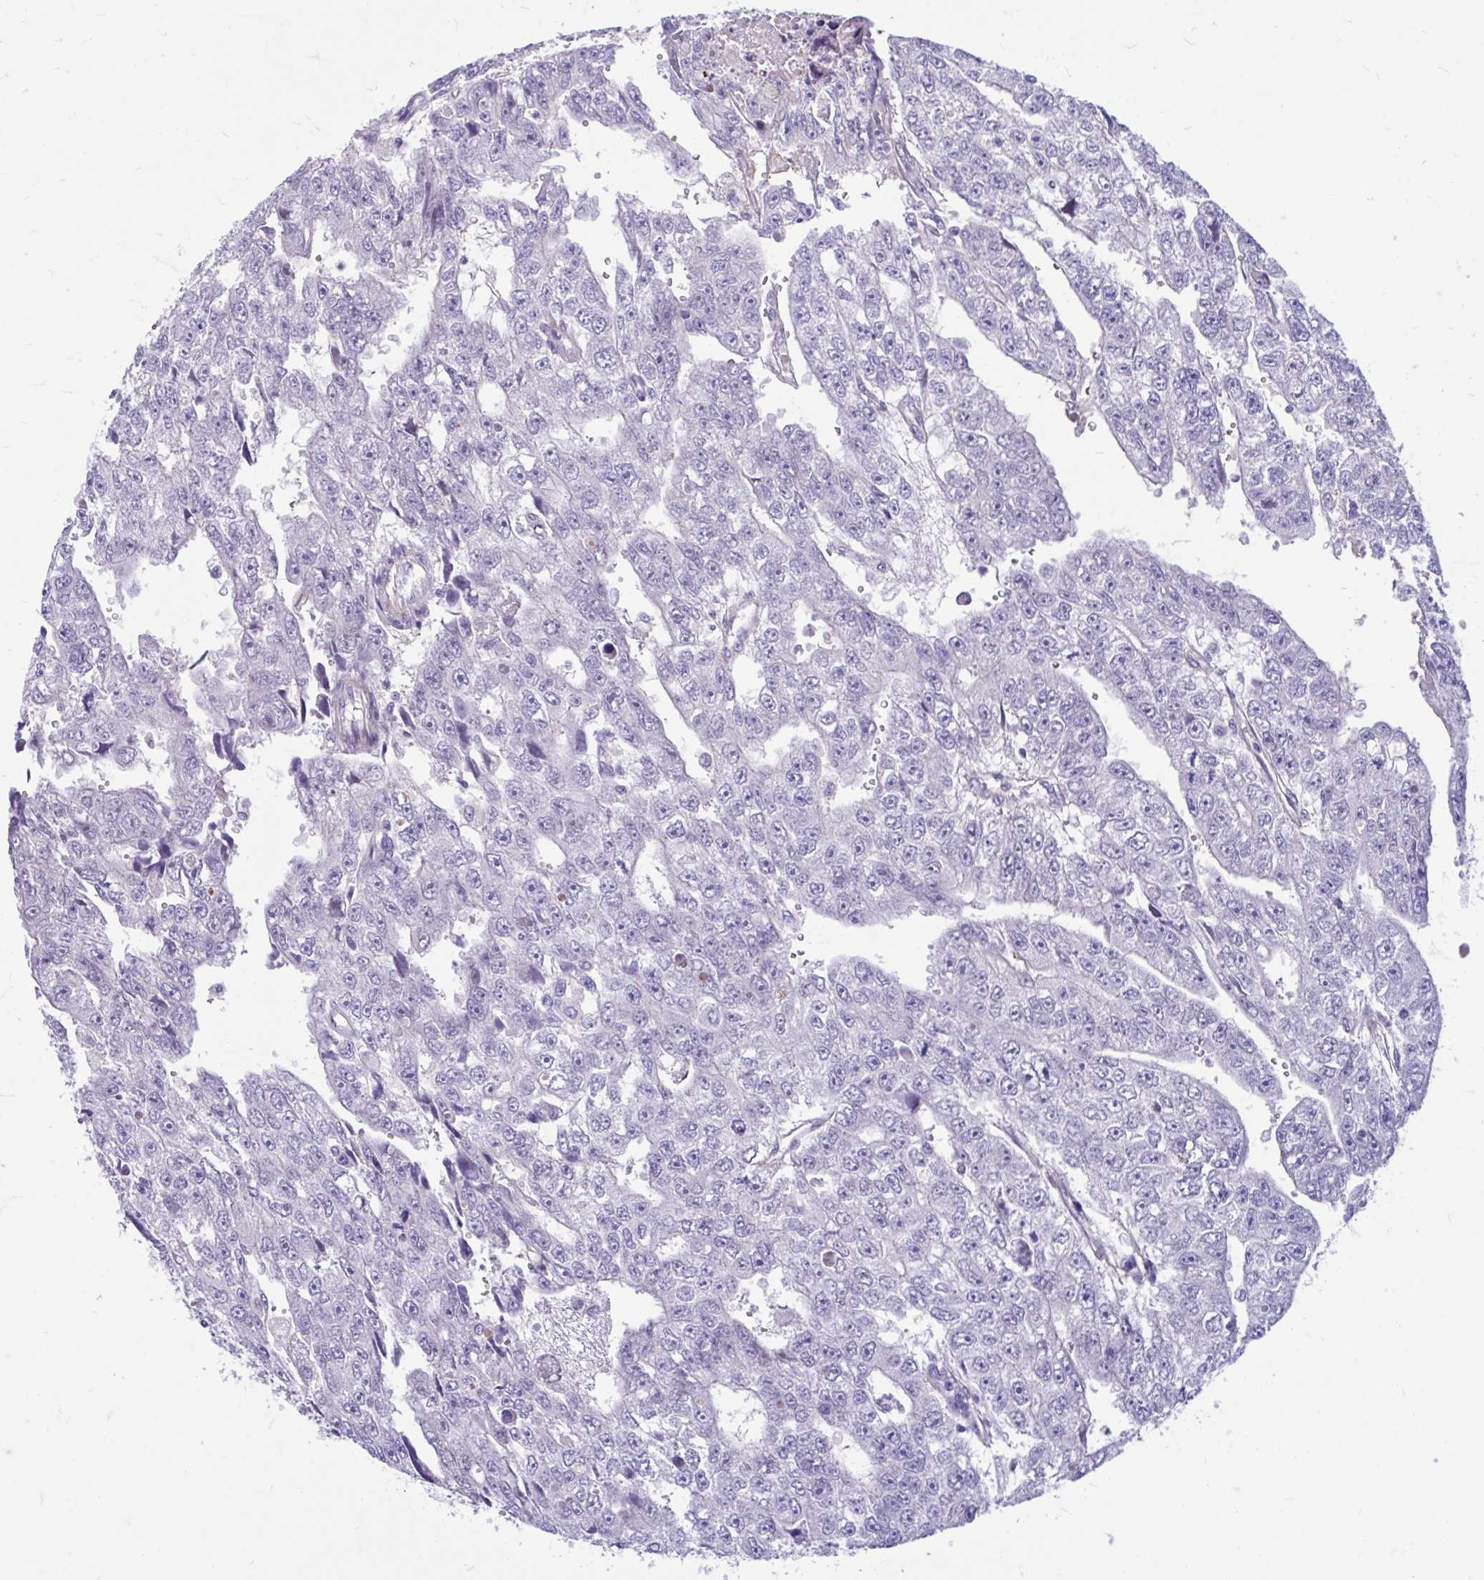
{"staining": {"intensity": "negative", "quantity": "none", "location": "none"}, "tissue": "testis cancer", "cell_type": "Tumor cells", "image_type": "cancer", "snomed": [{"axis": "morphology", "description": "Carcinoma, Embryonal, NOS"}, {"axis": "topography", "description": "Testis"}], "caption": "Immunohistochemical staining of testis embryonal carcinoma displays no significant staining in tumor cells.", "gene": "ESPNL", "patient": {"sex": "male", "age": 20}}